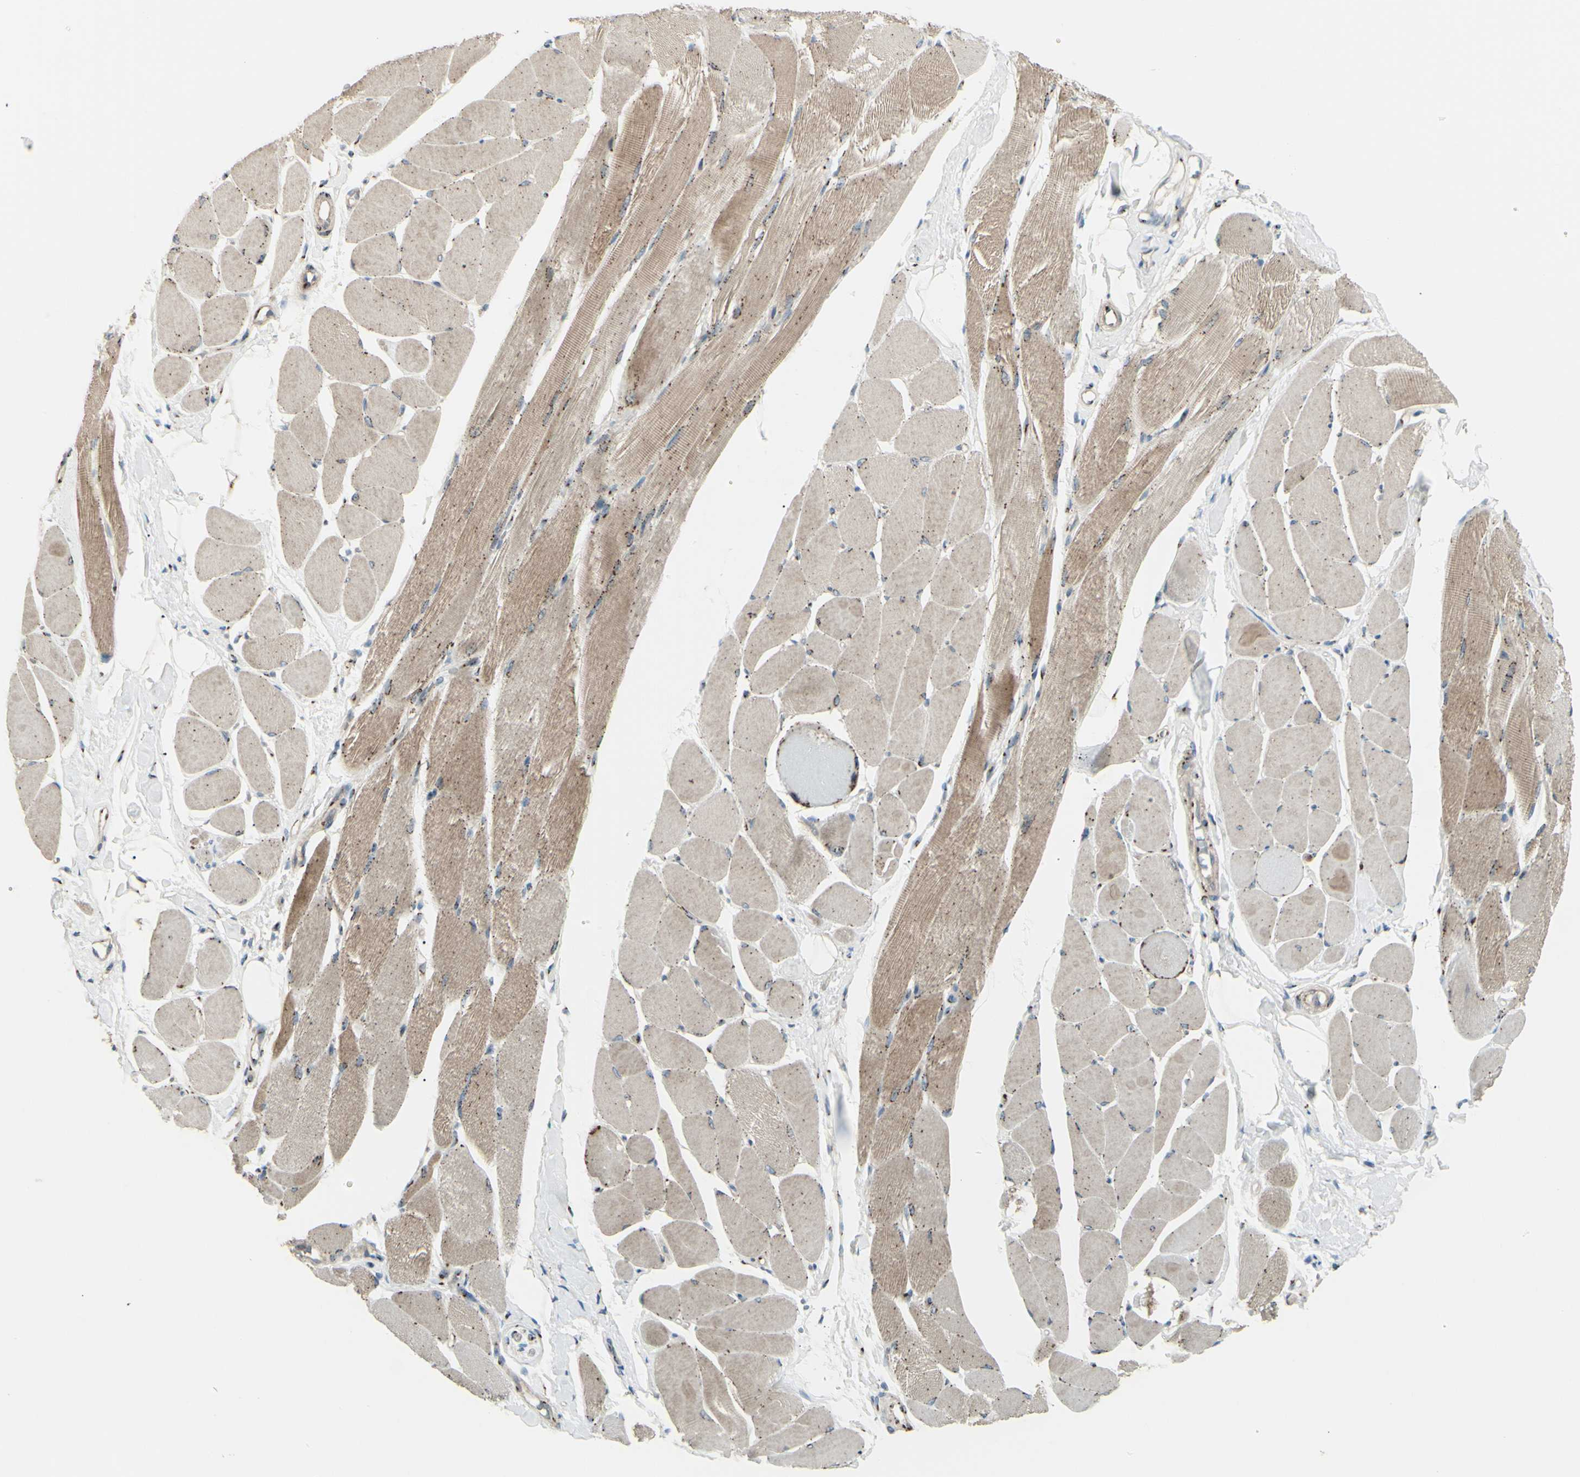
{"staining": {"intensity": "weak", "quantity": ">75%", "location": "cytoplasmic/membranous"}, "tissue": "skeletal muscle", "cell_type": "Myocytes", "image_type": "normal", "snomed": [{"axis": "morphology", "description": "Normal tissue, NOS"}, {"axis": "topography", "description": "Skeletal muscle"}, {"axis": "topography", "description": "Peripheral nerve tissue"}], "caption": "Immunohistochemistry (IHC) (DAB (3,3'-diaminobenzidine)) staining of normal human skeletal muscle shows weak cytoplasmic/membranous protein expression in approximately >75% of myocytes.", "gene": "BPNT2", "patient": {"sex": "female", "age": 84}}